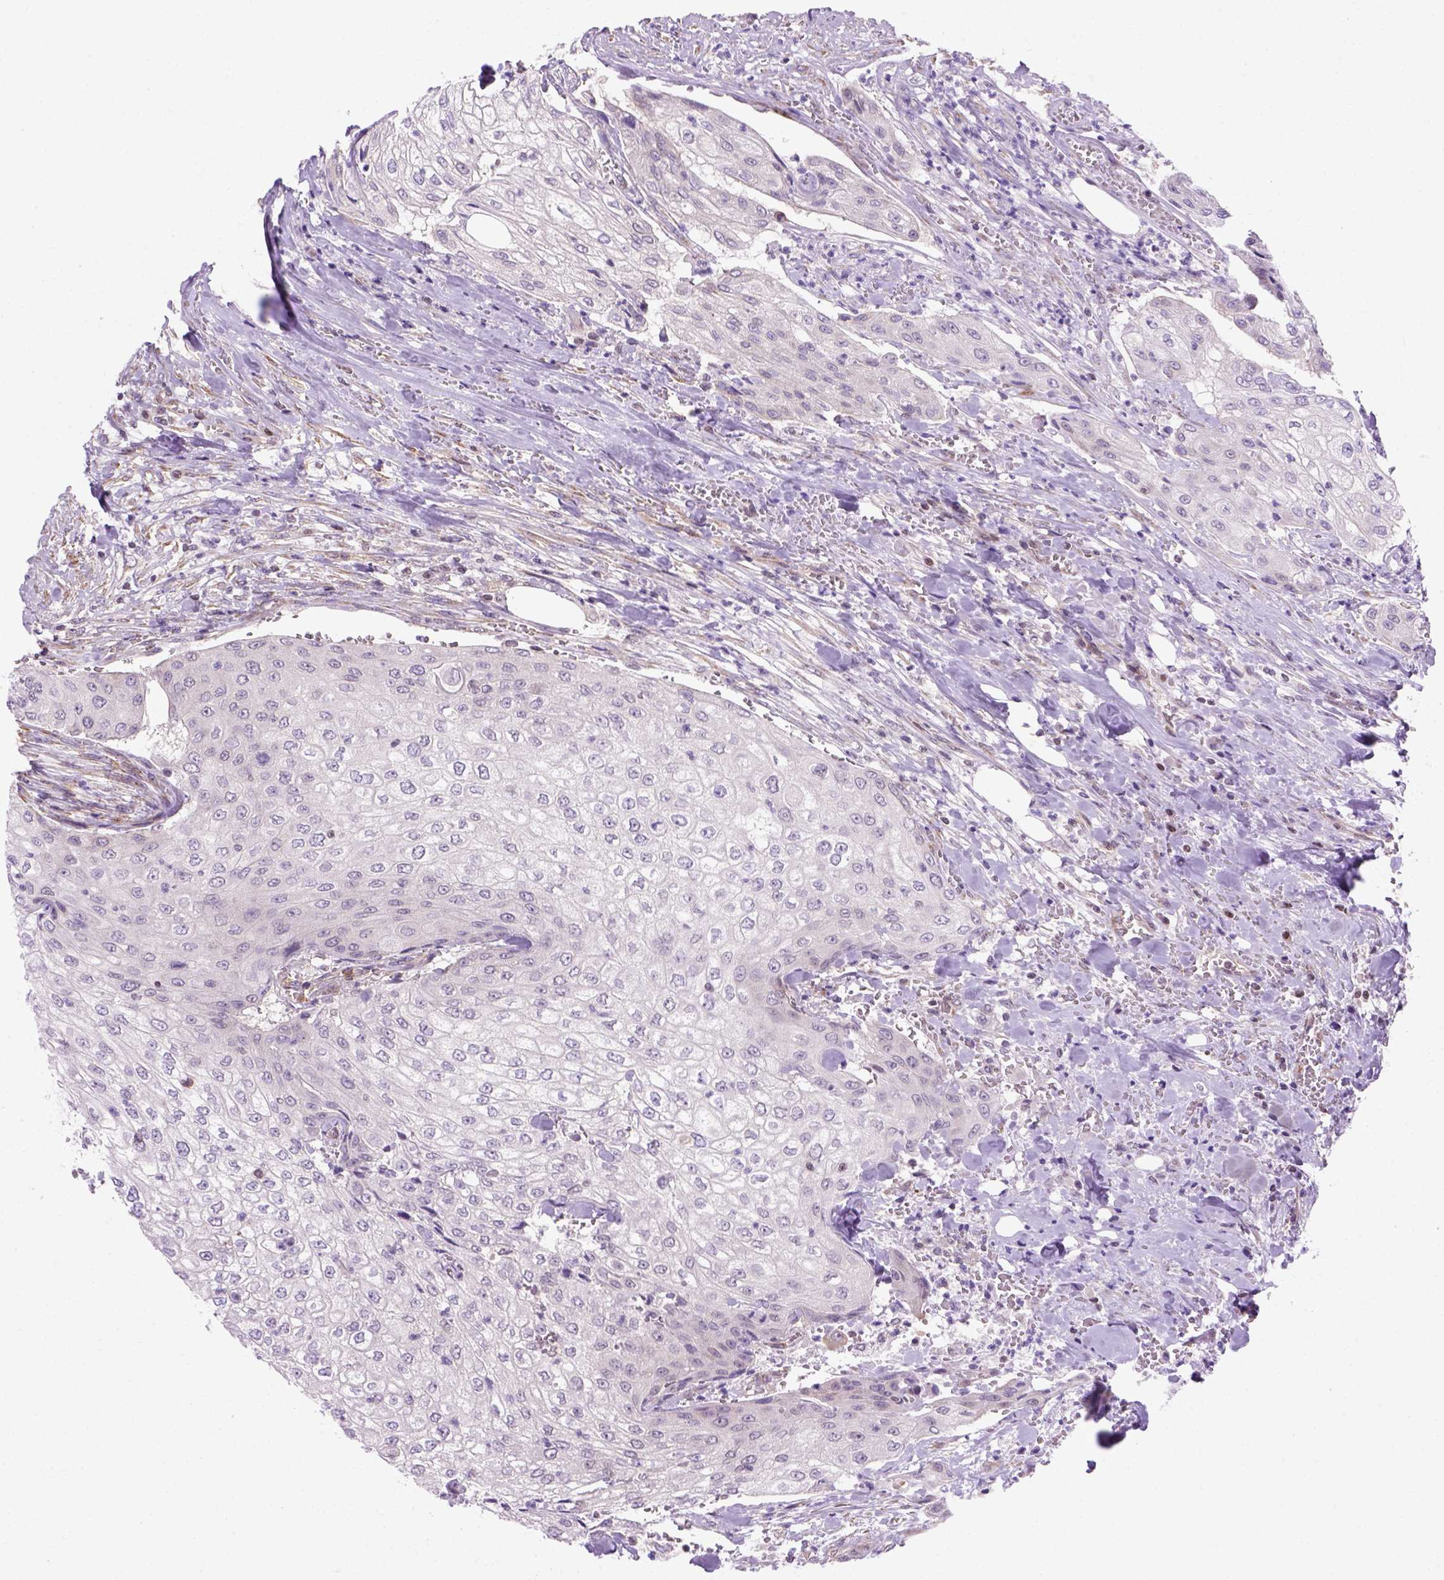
{"staining": {"intensity": "negative", "quantity": "none", "location": "none"}, "tissue": "urothelial cancer", "cell_type": "Tumor cells", "image_type": "cancer", "snomed": [{"axis": "morphology", "description": "Urothelial carcinoma, High grade"}, {"axis": "topography", "description": "Urinary bladder"}], "caption": "Immunohistochemistry of human high-grade urothelial carcinoma reveals no positivity in tumor cells.", "gene": "MGMT", "patient": {"sex": "male", "age": 62}}